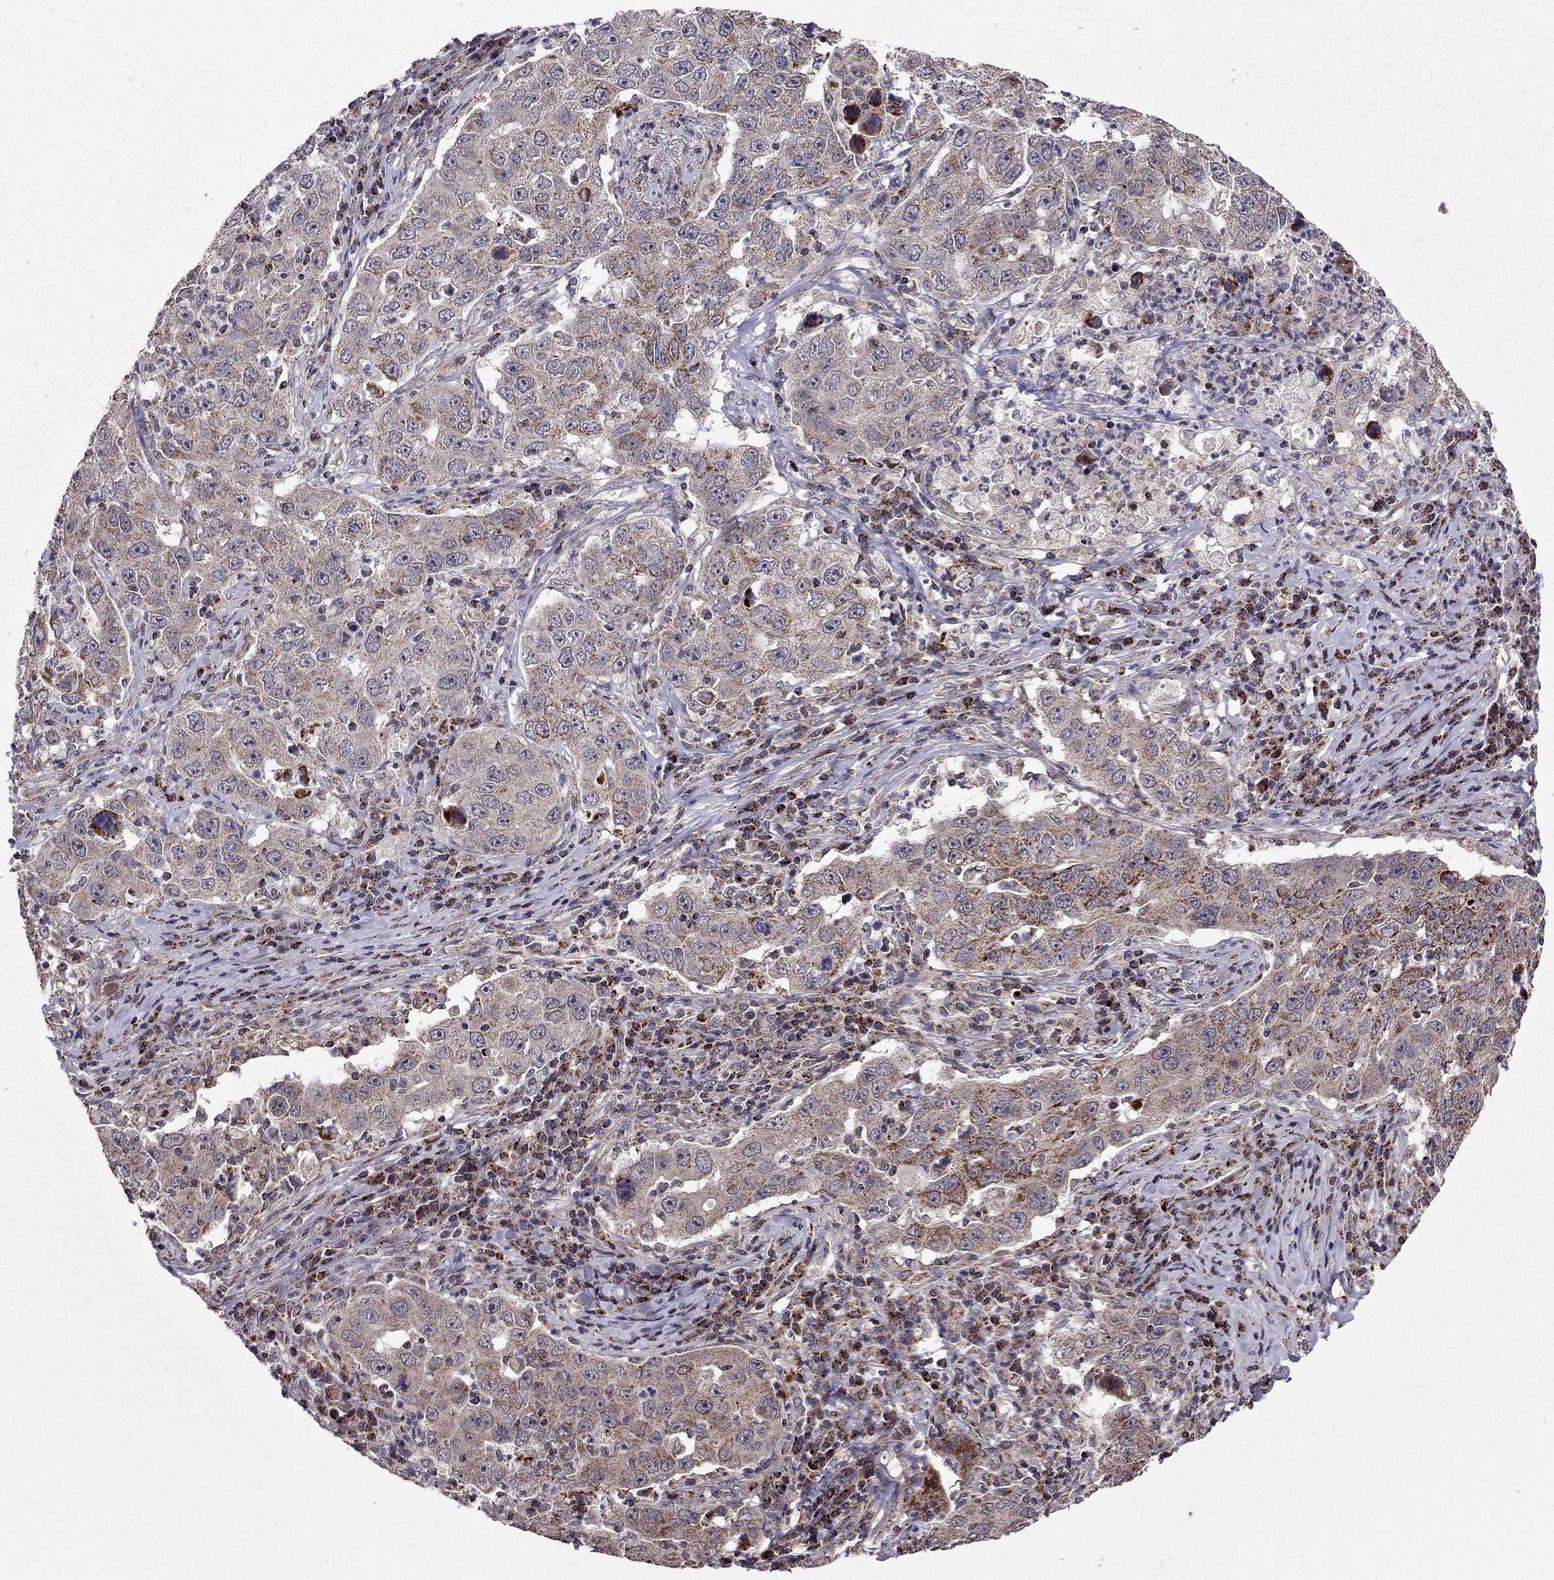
{"staining": {"intensity": "moderate", "quantity": "25%-75%", "location": "cytoplasmic/membranous"}, "tissue": "lung cancer", "cell_type": "Tumor cells", "image_type": "cancer", "snomed": [{"axis": "morphology", "description": "Adenocarcinoma, NOS"}, {"axis": "topography", "description": "Lung"}], "caption": "An immunohistochemistry (IHC) image of neoplastic tissue is shown. Protein staining in brown shows moderate cytoplasmic/membranous positivity in lung cancer (adenocarcinoma) within tumor cells.", "gene": "TAB2", "patient": {"sex": "male", "age": 73}}